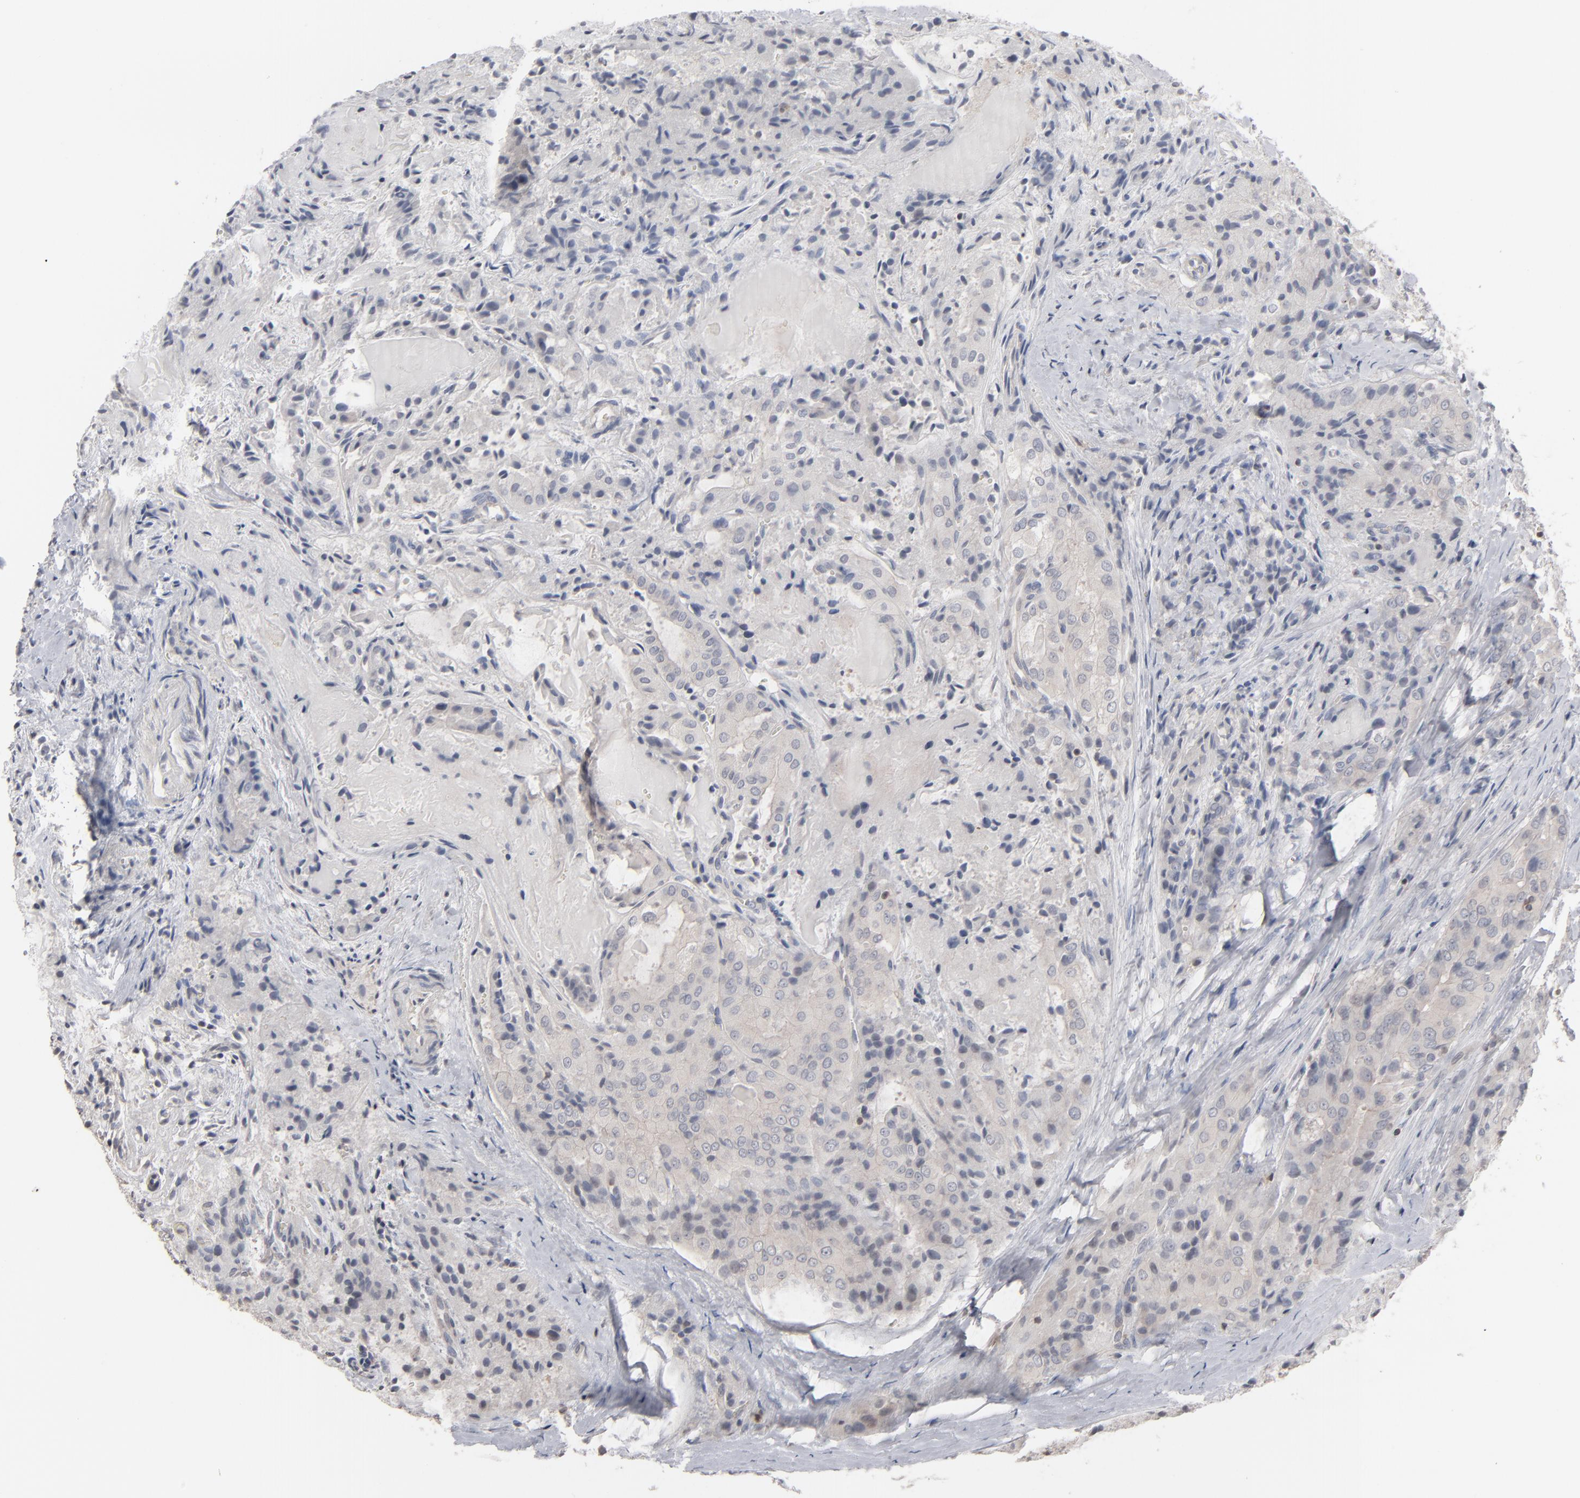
{"staining": {"intensity": "negative", "quantity": "none", "location": "none"}, "tissue": "thyroid cancer", "cell_type": "Tumor cells", "image_type": "cancer", "snomed": [{"axis": "morphology", "description": "Papillary adenocarcinoma, NOS"}, {"axis": "topography", "description": "Thyroid gland"}], "caption": "A histopathology image of human thyroid cancer is negative for staining in tumor cells.", "gene": "STAT4", "patient": {"sex": "female", "age": 71}}